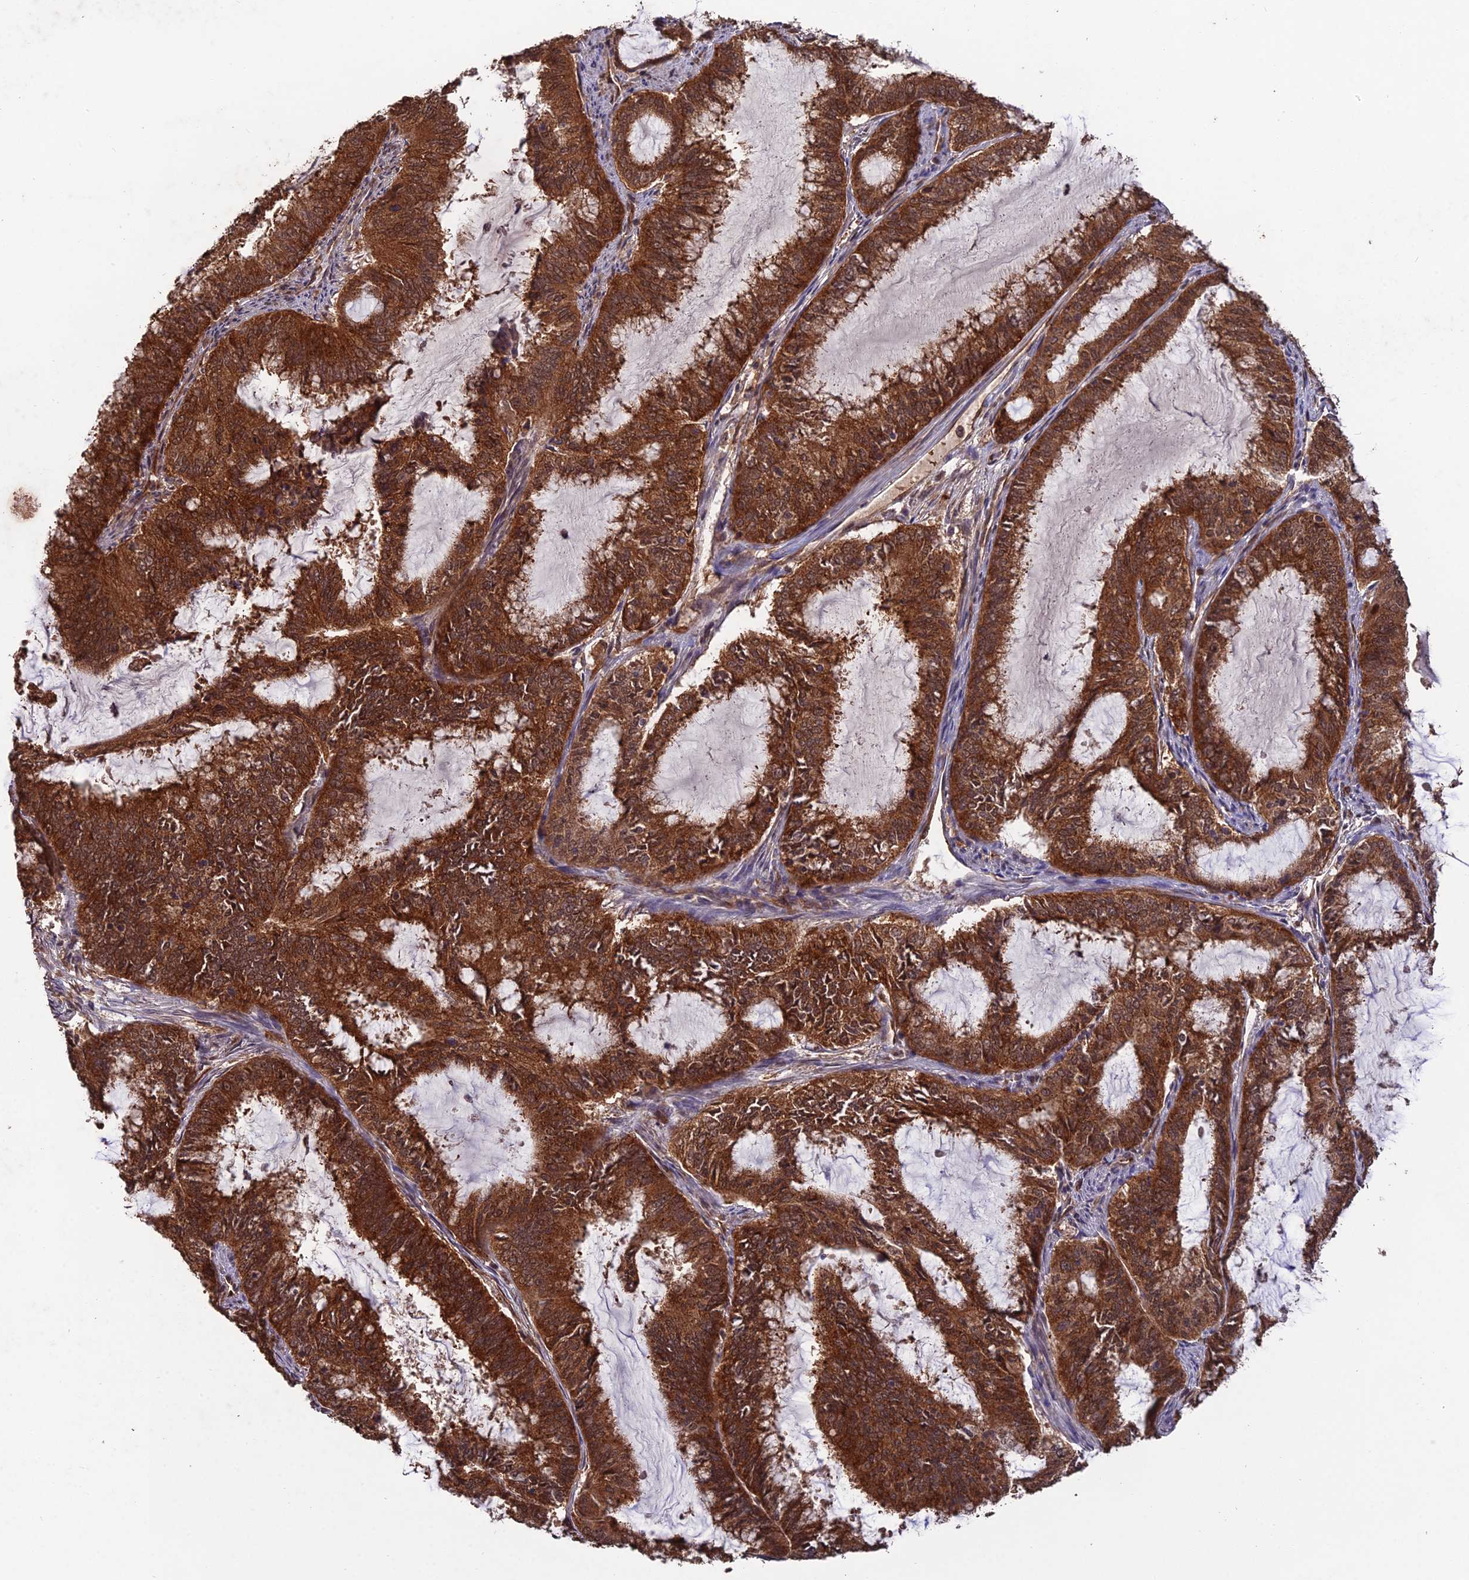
{"staining": {"intensity": "strong", "quantity": ">75%", "location": "cytoplasmic/membranous"}, "tissue": "endometrial cancer", "cell_type": "Tumor cells", "image_type": "cancer", "snomed": [{"axis": "morphology", "description": "Adenocarcinoma, NOS"}, {"axis": "topography", "description": "Endometrium"}], "caption": "Brown immunohistochemical staining in endometrial cancer reveals strong cytoplasmic/membranous positivity in approximately >75% of tumor cells.", "gene": "RALGAPA2", "patient": {"sex": "female", "age": 51}}